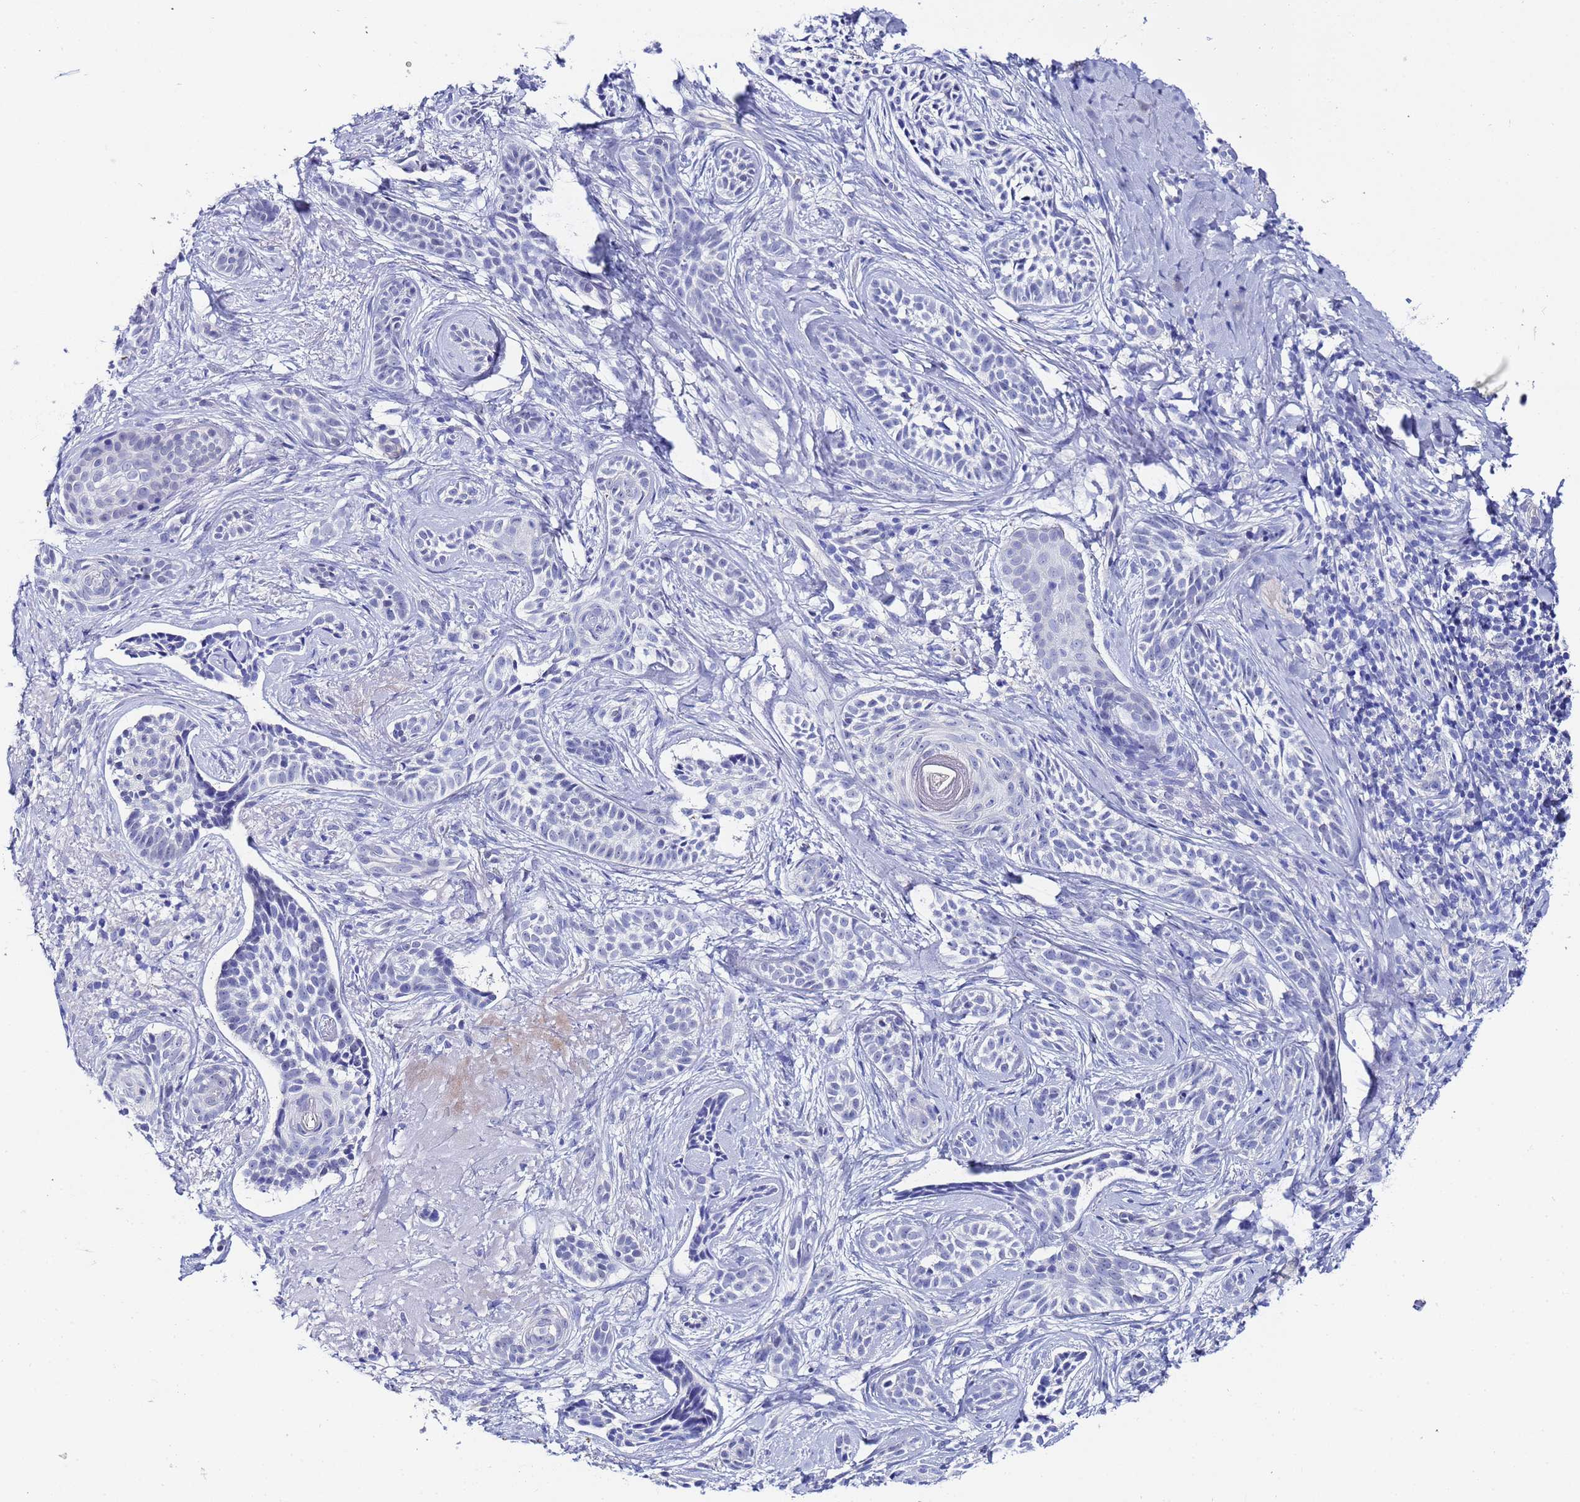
{"staining": {"intensity": "negative", "quantity": "none", "location": "none"}, "tissue": "skin cancer", "cell_type": "Tumor cells", "image_type": "cancer", "snomed": [{"axis": "morphology", "description": "Basal cell carcinoma"}, {"axis": "topography", "description": "Skin"}], "caption": "Tumor cells show no significant staining in skin cancer (basal cell carcinoma).", "gene": "ZNF26", "patient": {"sex": "male", "age": 71}}